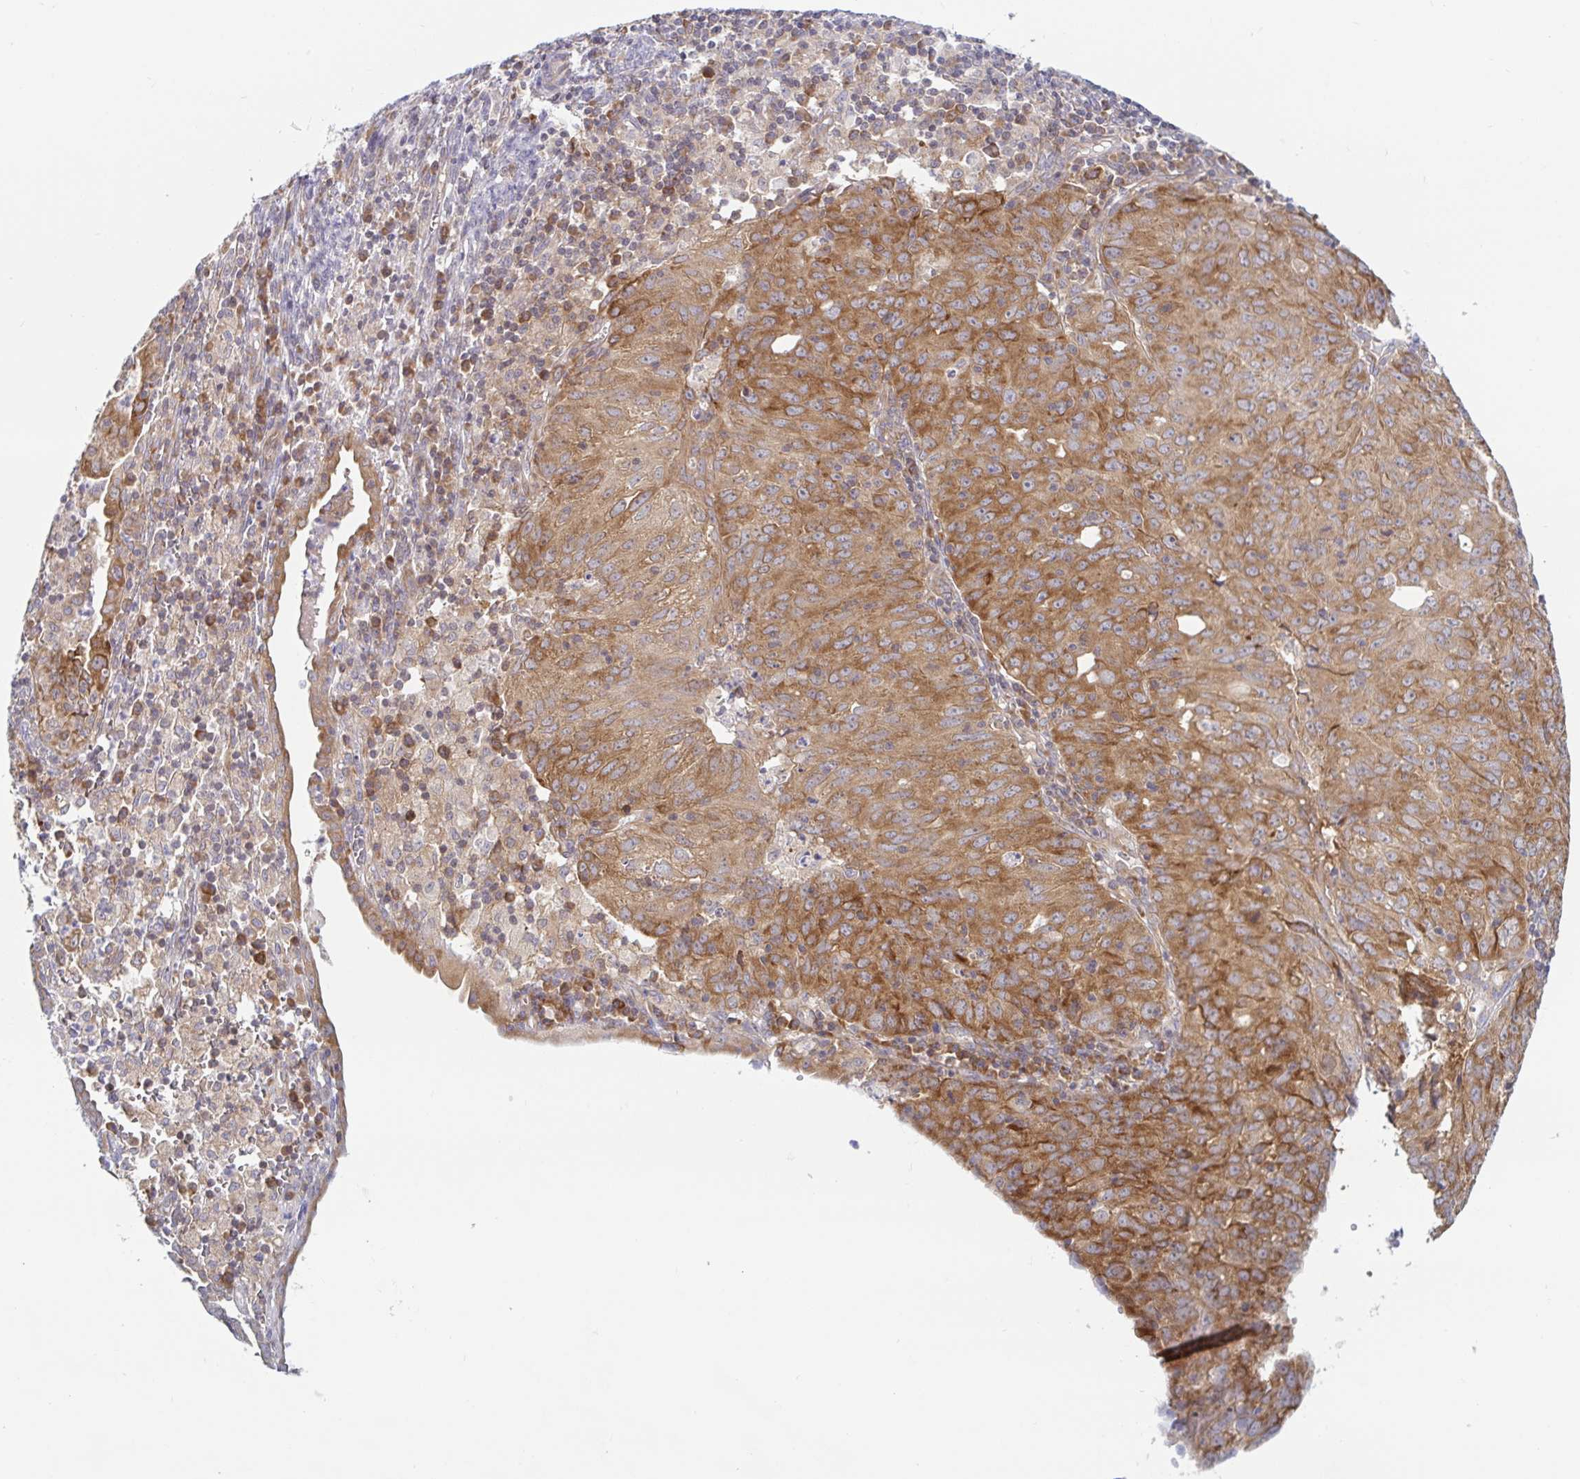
{"staining": {"intensity": "moderate", "quantity": ">75%", "location": "cytoplasmic/membranous"}, "tissue": "cervical cancer", "cell_type": "Tumor cells", "image_type": "cancer", "snomed": [{"axis": "morphology", "description": "Adenocarcinoma, NOS"}, {"axis": "topography", "description": "Cervix"}], "caption": "Cervical adenocarcinoma was stained to show a protein in brown. There is medium levels of moderate cytoplasmic/membranous staining in about >75% of tumor cells. (DAB (3,3'-diaminobenzidine) IHC, brown staining for protein, blue staining for nuclei).", "gene": "LARP1", "patient": {"sex": "female", "age": 56}}